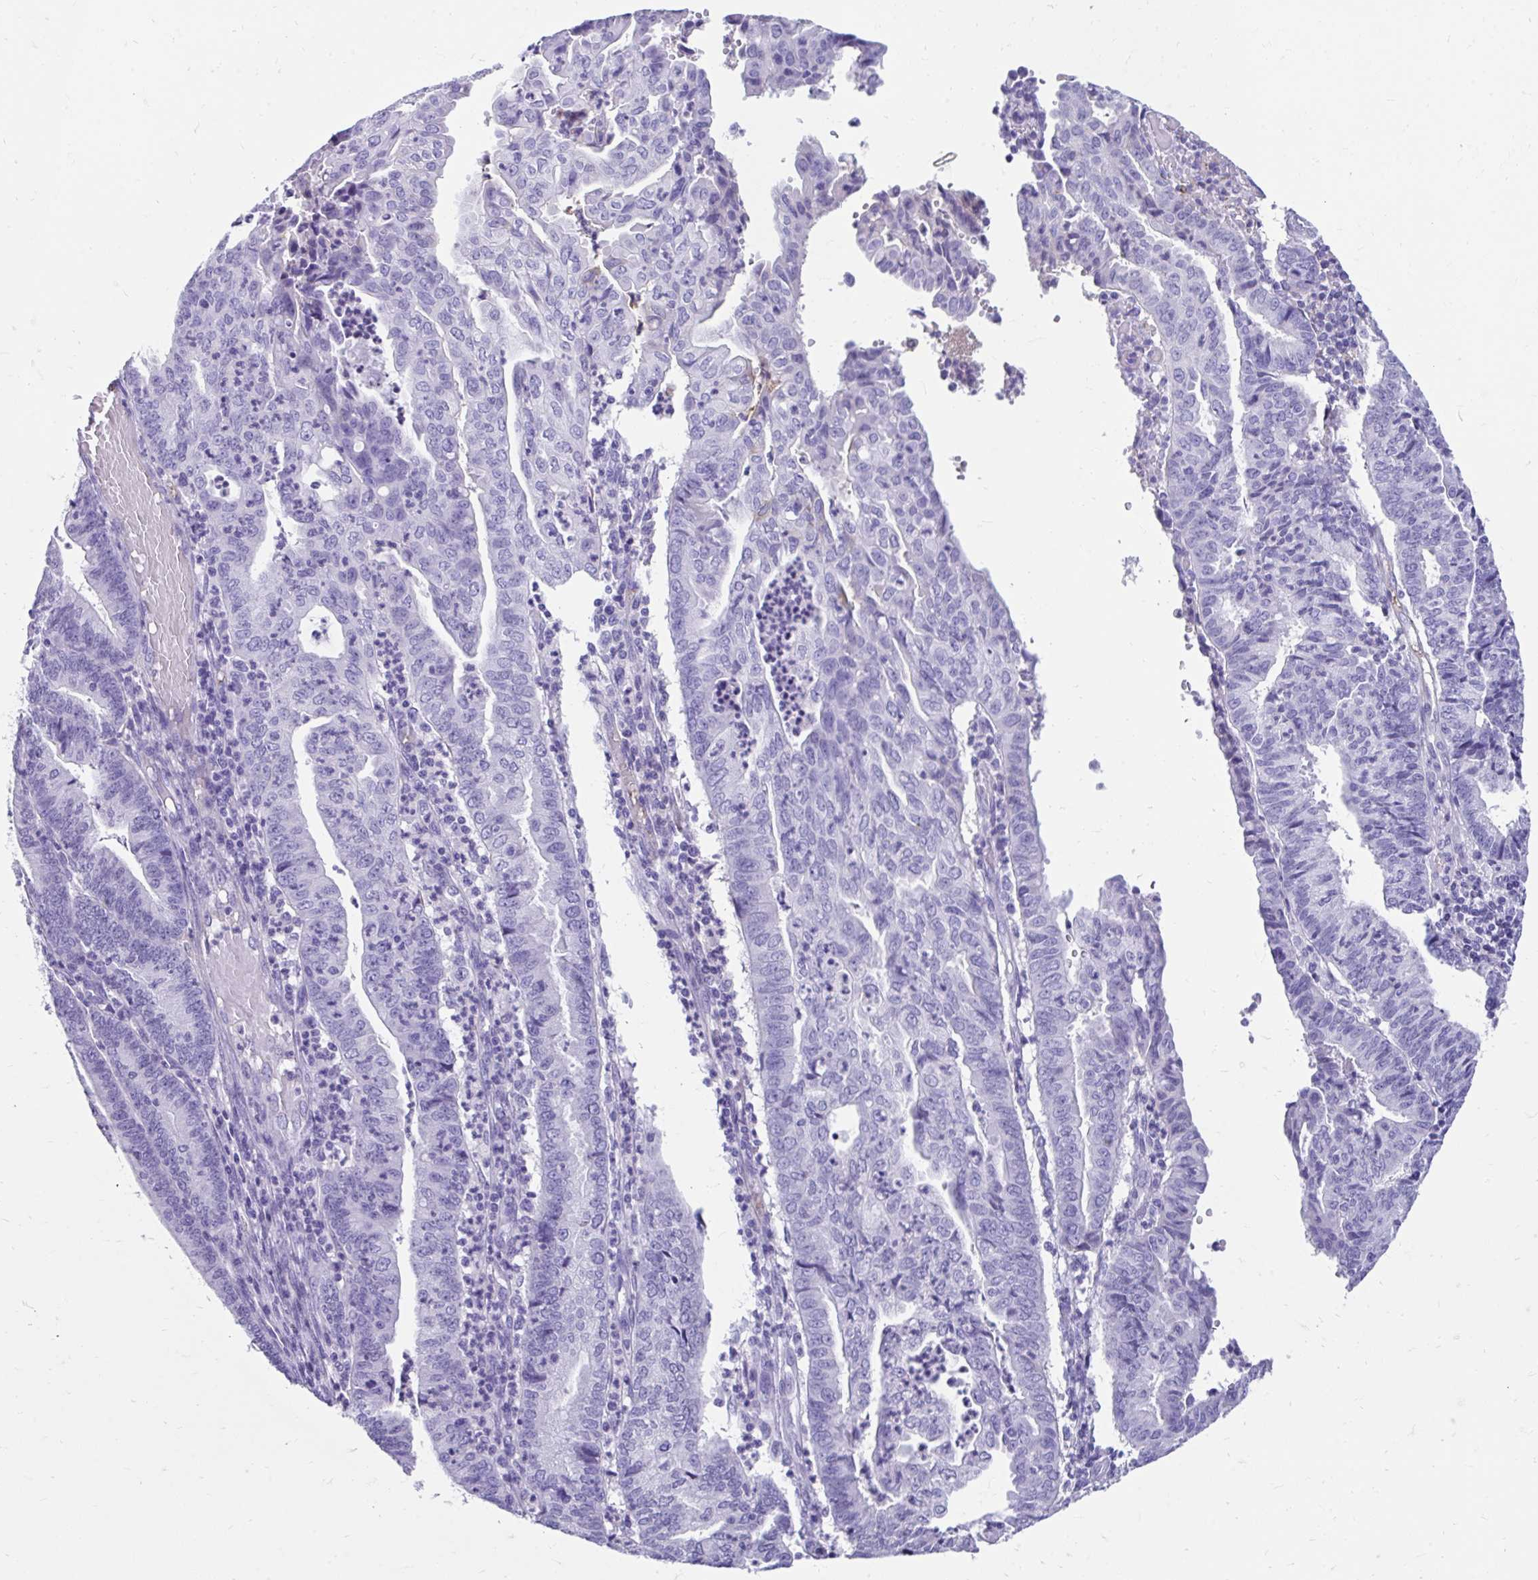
{"staining": {"intensity": "negative", "quantity": "none", "location": "none"}, "tissue": "endometrial cancer", "cell_type": "Tumor cells", "image_type": "cancer", "snomed": [{"axis": "morphology", "description": "Adenocarcinoma, NOS"}, {"axis": "topography", "description": "Endometrium"}], "caption": "This is a micrograph of immunohistochemistry (IHC) staining of endometrial cancer (adenocarcinoma), which shows no staining in tumor cells.", "gene": "SMIM9", "patient": {"sex": "female", "age": 60}}